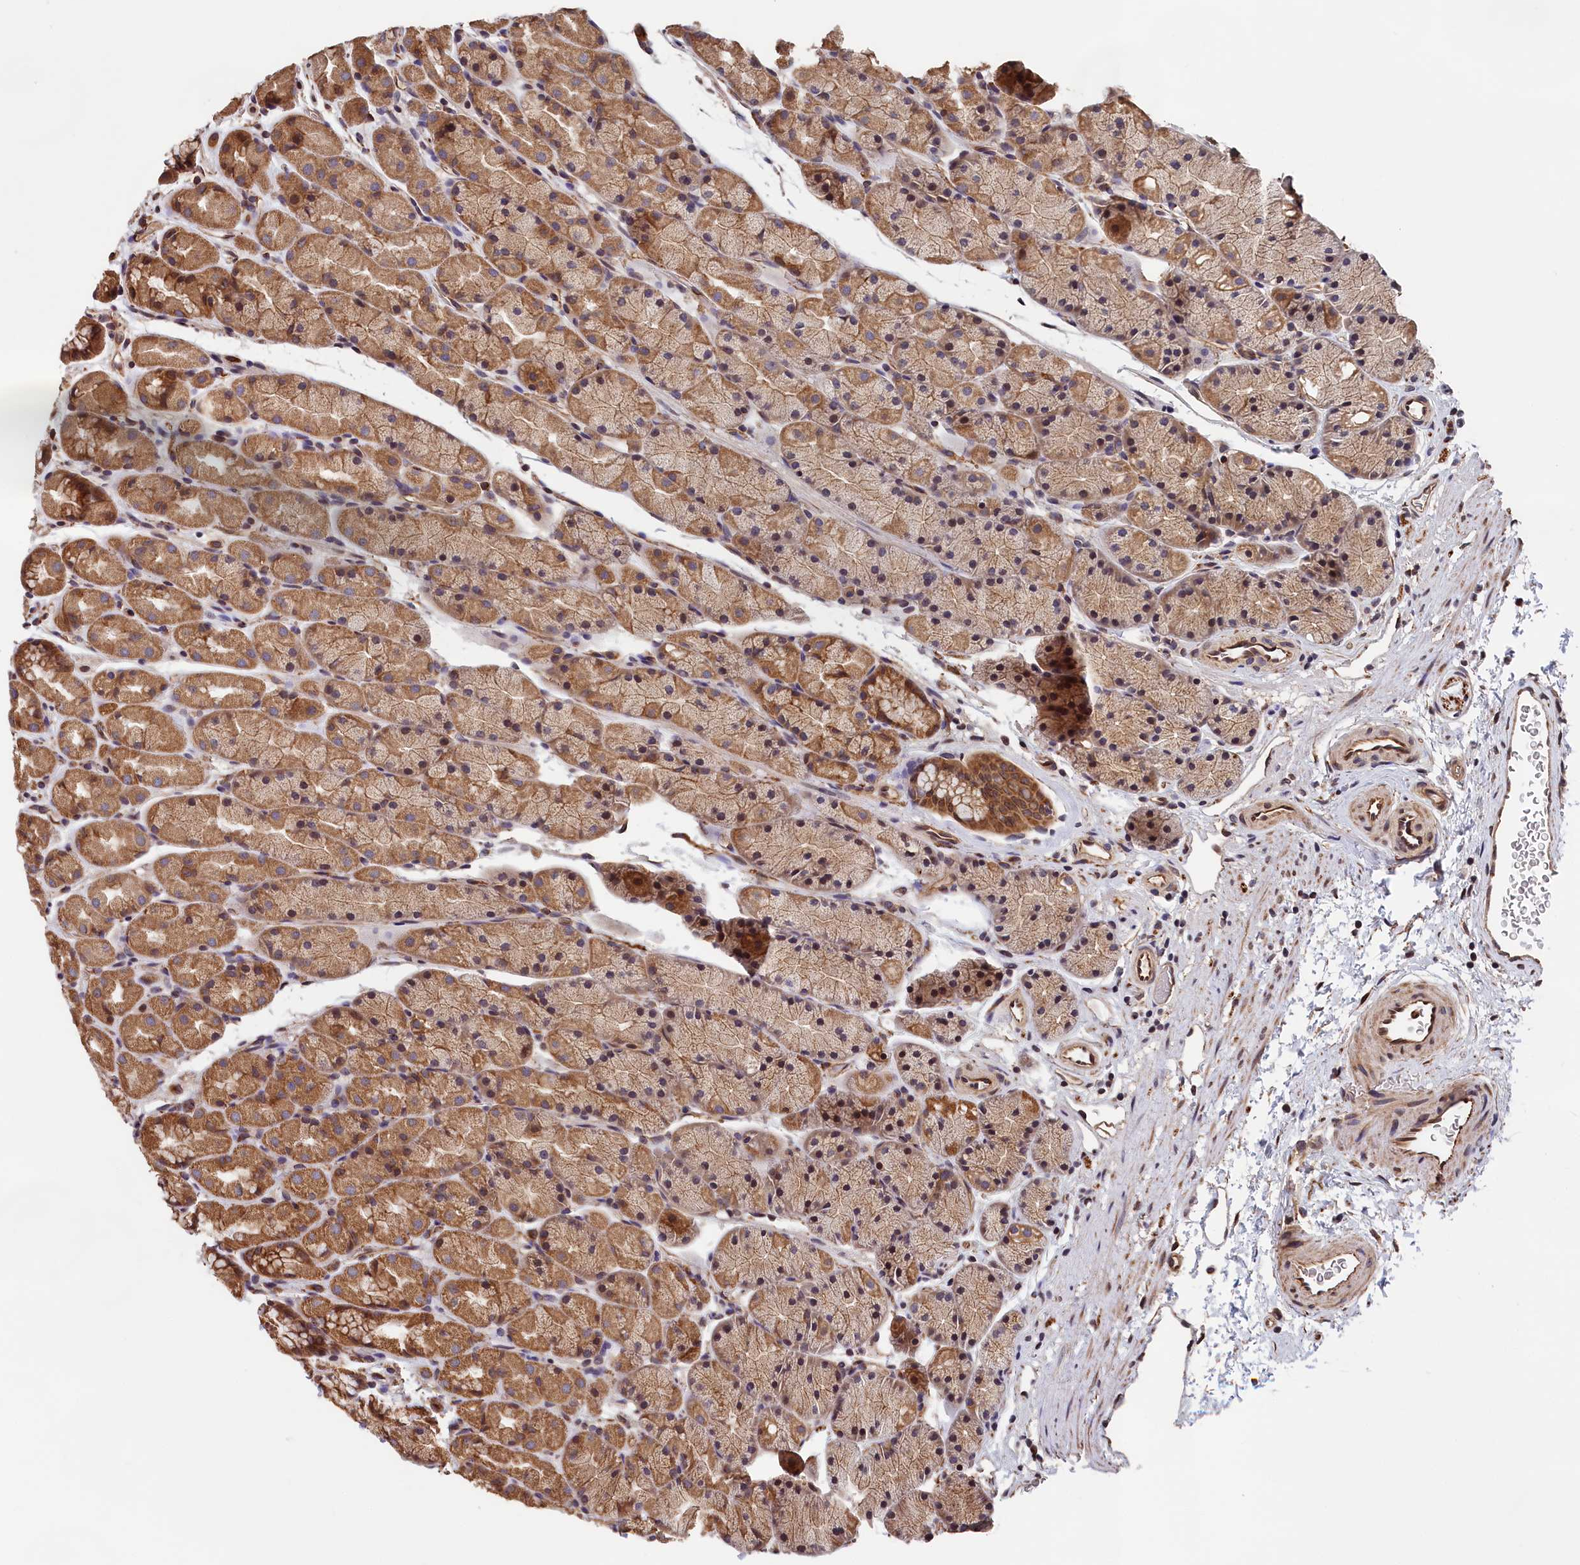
{"staining": {"intensity": "strong", "quantity": "25%-75%", "location": "cytoplasmic/membranous"}, "tissue": "stomach", "cell_type": "Glandular cells", "image_type": "normal", "snomed": [{"axis": "morphology", "description": "Normal tissue, NOS"}, {"axis": "topography", "description": "Stomach, upper"}, {"axis": "topography", "description": "Stomach"}], "caption": "An IHC photomicrograph of unremarkable tissue is shown. Protein staining in brown shows strong cytoplasmic/membranous positivity in stomach within glandular cells. Using DAB (3,3'-diaminobenzidine) (brown) and hematoxylin (blue) stains, captured at high magnification using brightfield microscopy.", "gene": "TMEM116", "patient": {"sex": "male", "age": 47}}